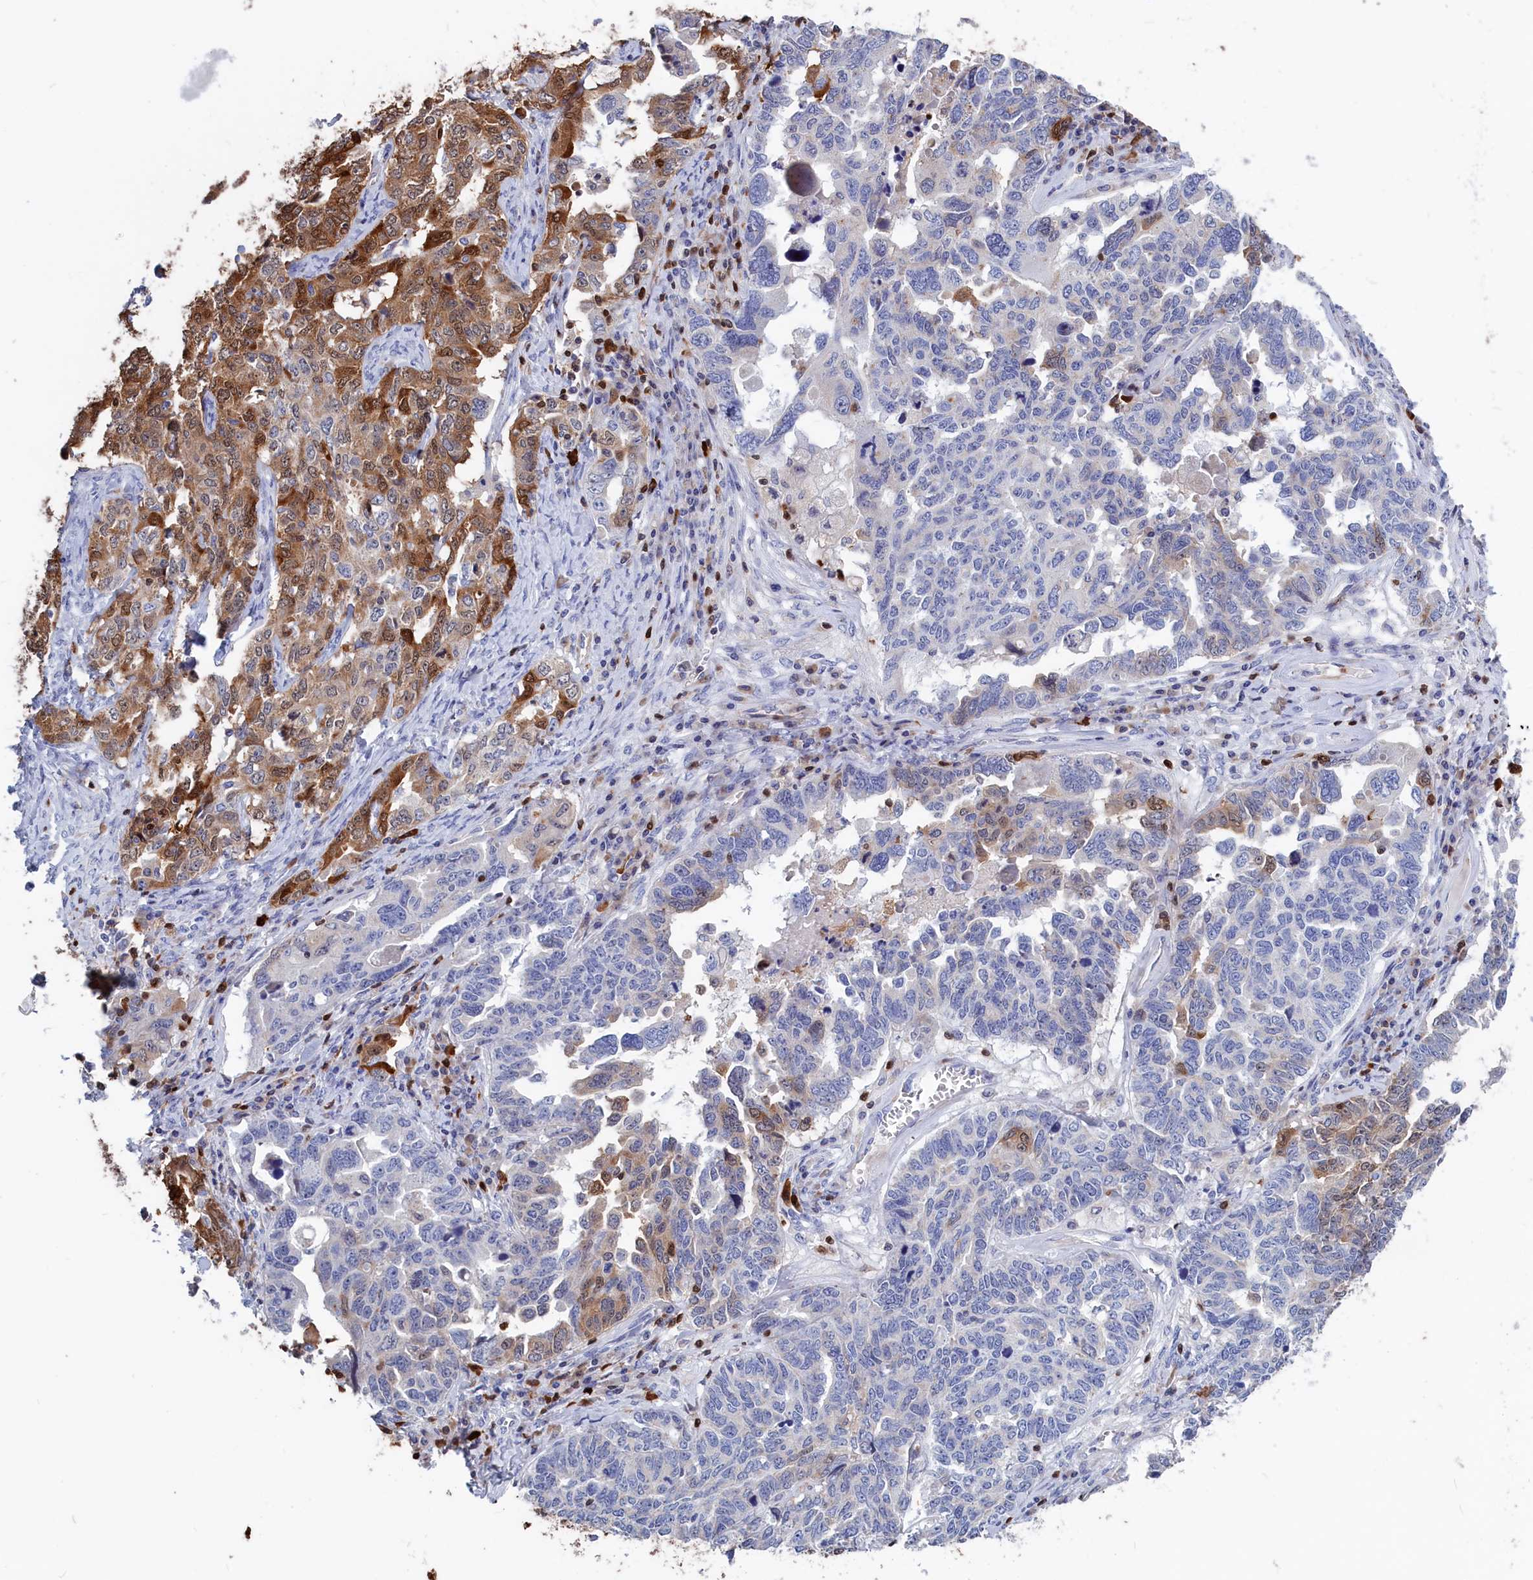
{"staining": {"intensity": "moderate", "quantity": "<25%", "location": "cytoplasmic/membranous,nuclear"}, "tissue": "ovarian cancer", "cell_type": "Tumor cells", "image_type": "cancer", "snomed": [{"axis": "morphology", "description": "Carcinoma, endometroid"}, {"axis": "topography", "description": "Ovary"}], "caption": "Ovarian cancer tissue shows moderate cytoplasmic/membranous and nuclear expression in approximately <25% of tumor cells, visualized by immunohistochemistry. (Brightfield microscopy of DAB IHC at high magnification).", "gene": "CRIP1", "patient": {"sex": "female", "age": 62}}